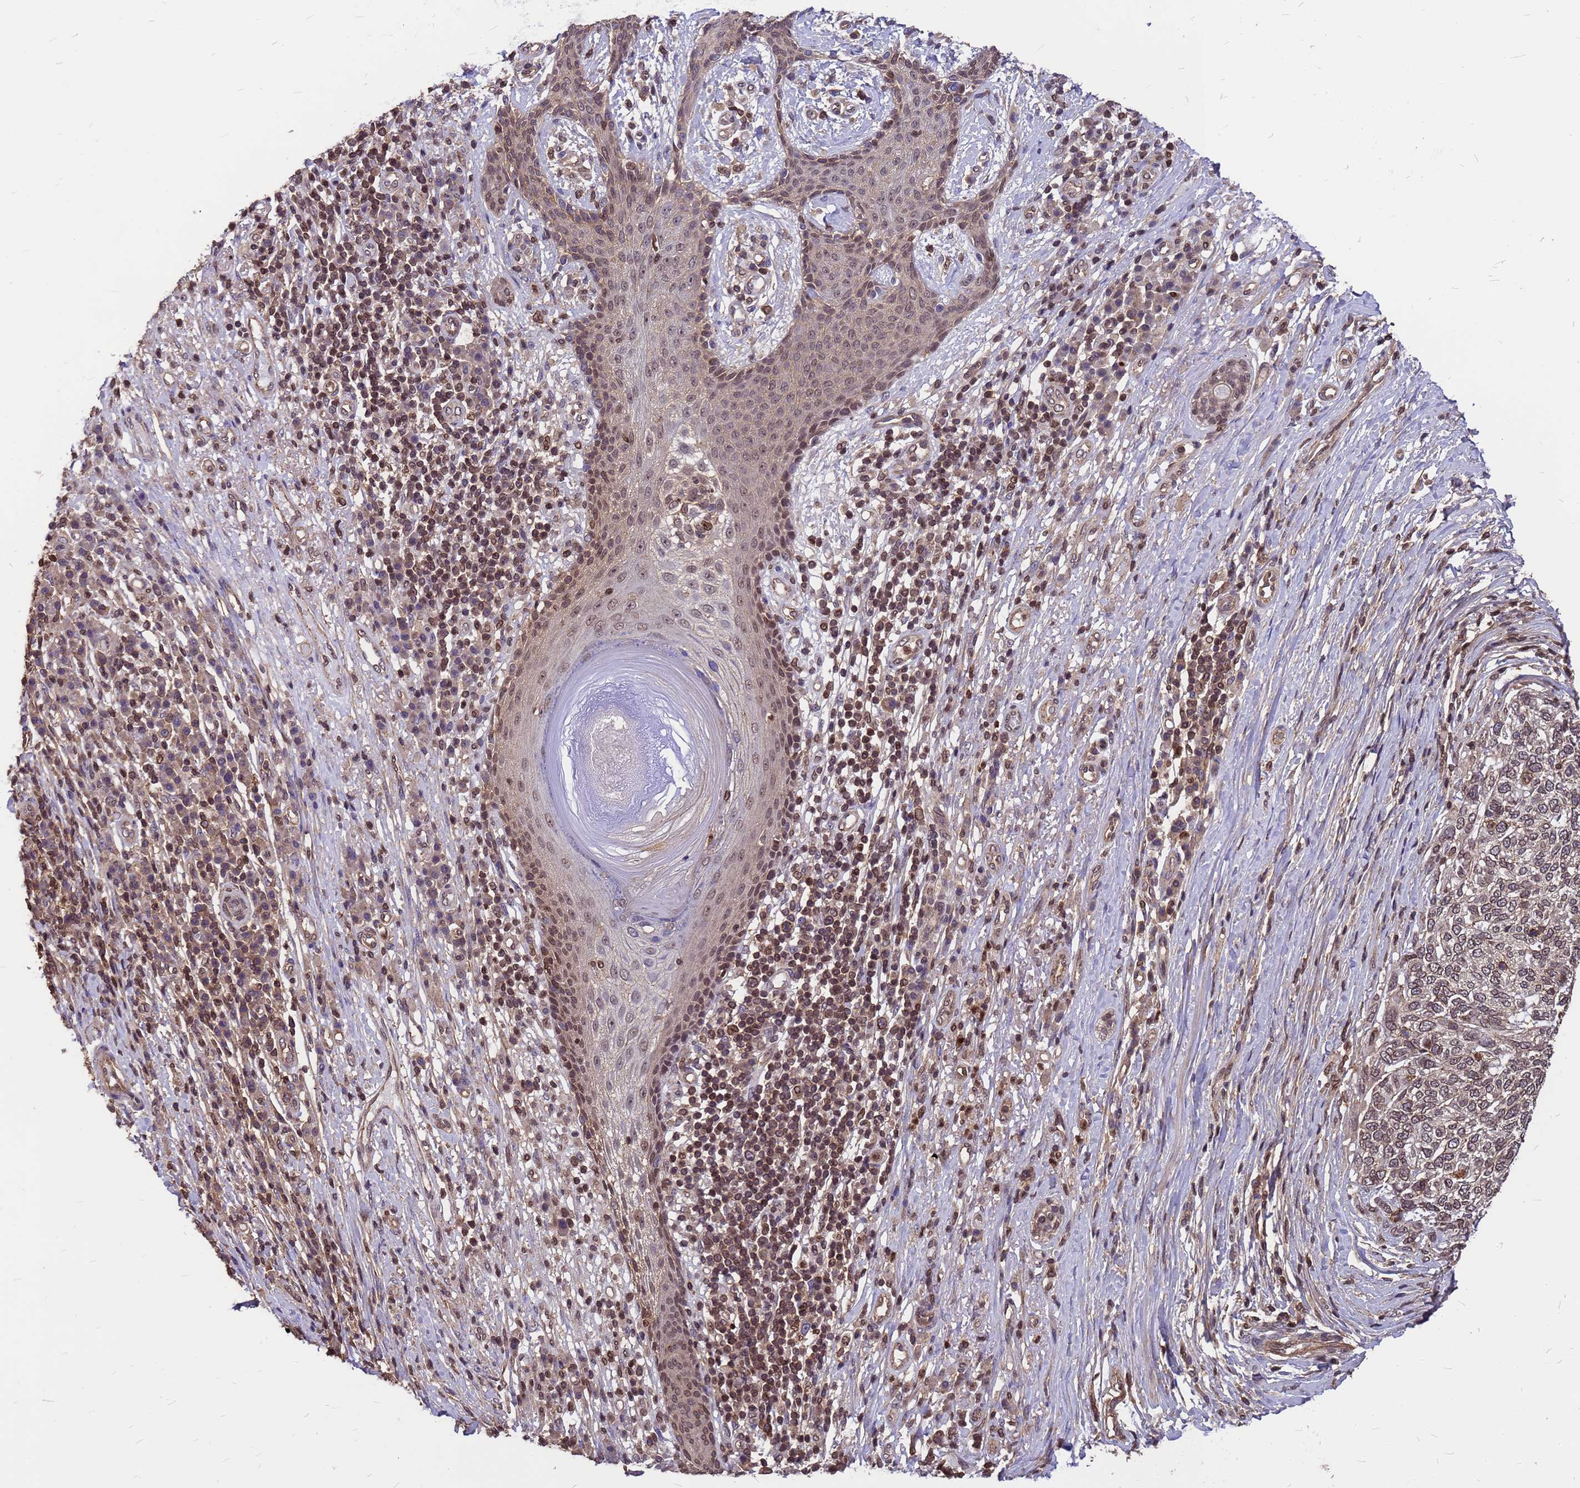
{"staining": {"intensity": "weak", "quantity": "<25%", "location": "nuclear"}, "tissue": "skin cancer", "cell_type": "Tumor cells", "image_type": "cancer", "snomed": [{"axis": "morphology", "description": "Basal cell carcinoma"}, {"axis": "topography", "description": "Skin"}], "caption": "IHC micrograph of neoplastic tissue: human basal cell carcinoma (skin) stained with DAB shows no significant protein positivity in tumor cells. (Brightfield microscopy of DAB (3,3'-diaminobenzidine) immunohistochemistry (IHC) at high magnification).", "gene": "C1orf35", "patient": {"sex": "female", "age": 65}}